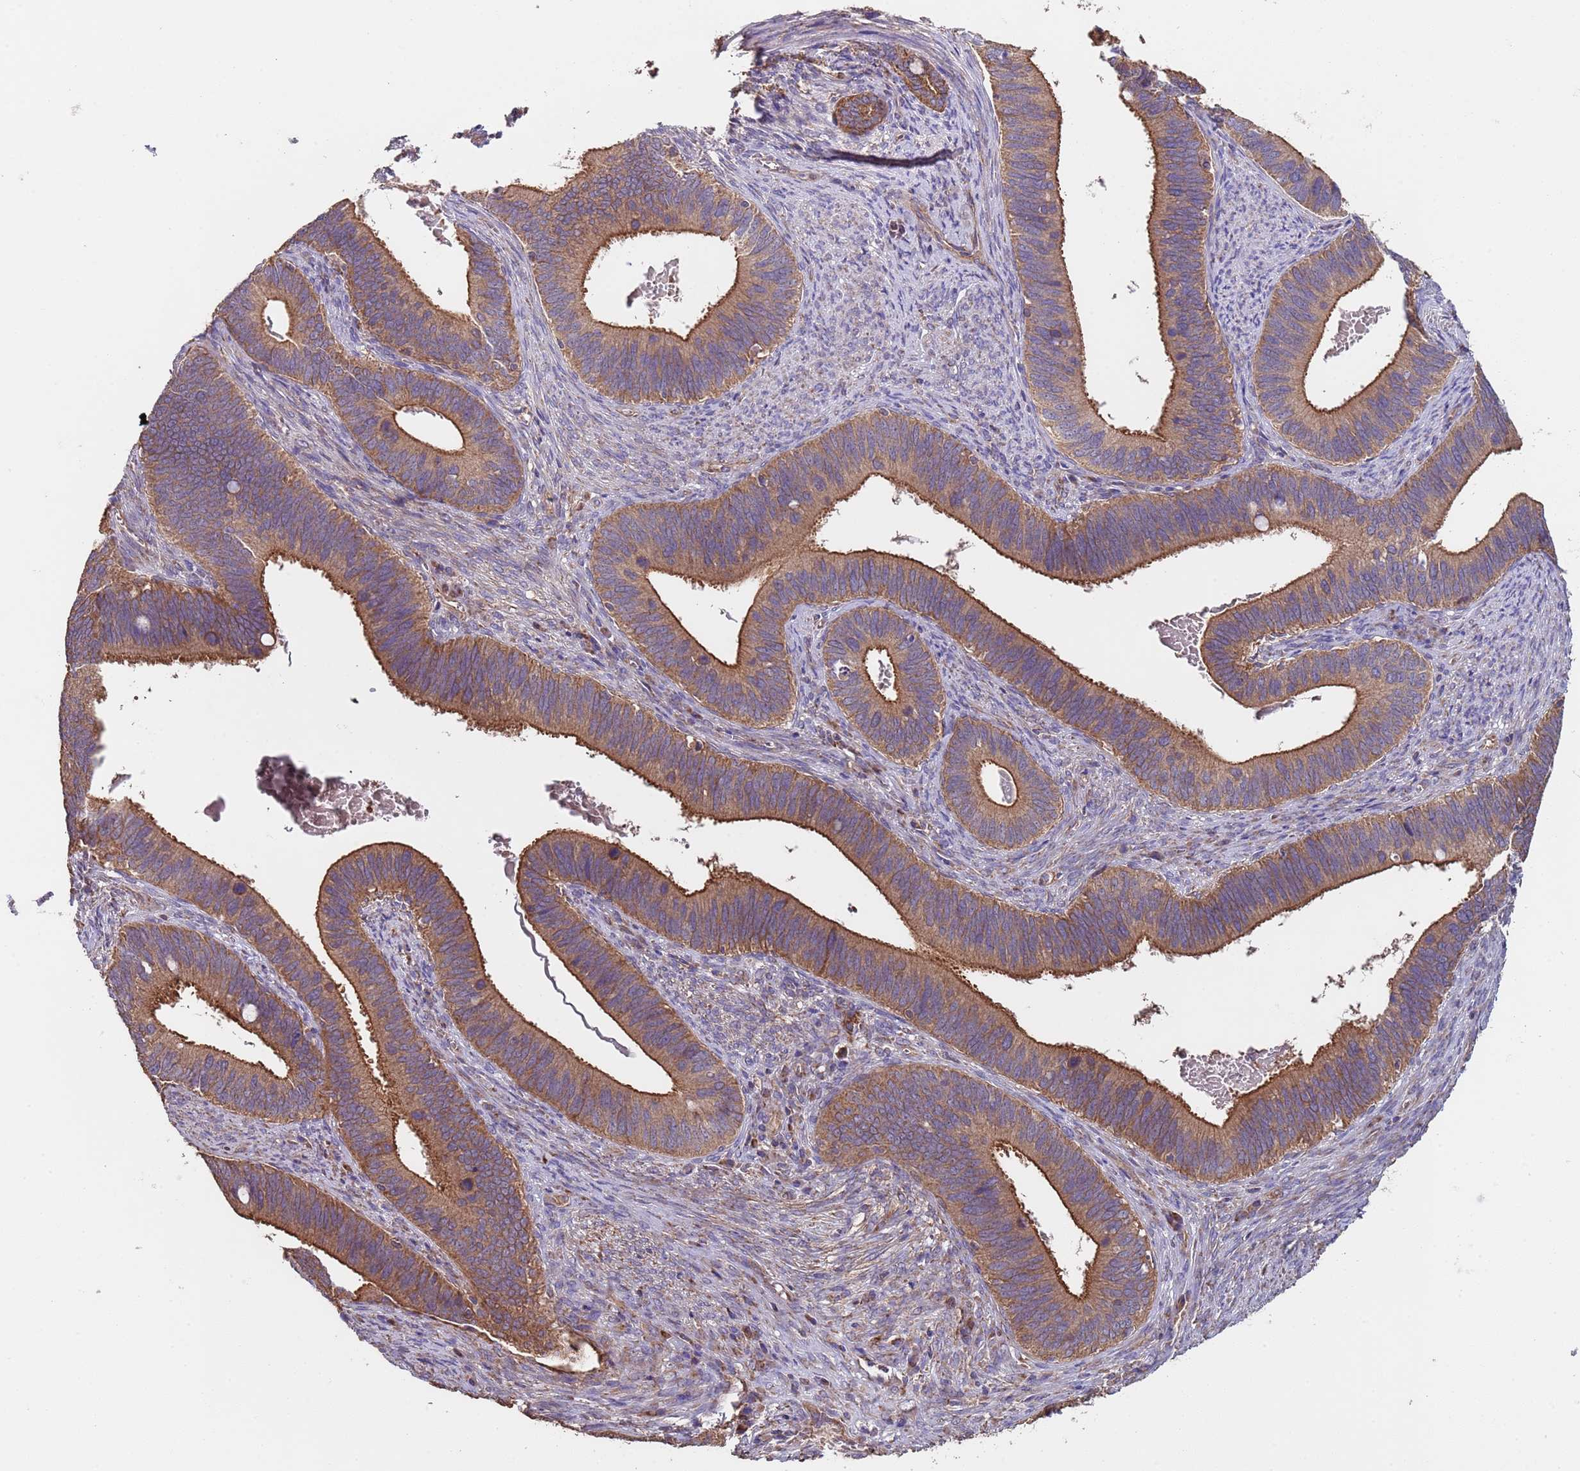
{"staining": {"intensity": "moderate", "quantity": ">75%", "location": "cytoplasmic/membranous"}, "tissue": "cervical cancer", "cell_type": "Tumor cells", "image_type": "cancer", "snomed": [{"axis": "morphology", "description": "Adenocarcinoma, NOS"}, {"axis": "topography", "description": "Cervix"}], "caption": "Cervical adenocarcinoma stained with DAB (3,3'-diaminobenzidine) IHC demonstrates medium levels of moderate cytoplasmic/membranous expression in about >75% of tumor cells.", "gene": "EEF1AKMT1", "patient": {"sex": "female", "age": 42}}